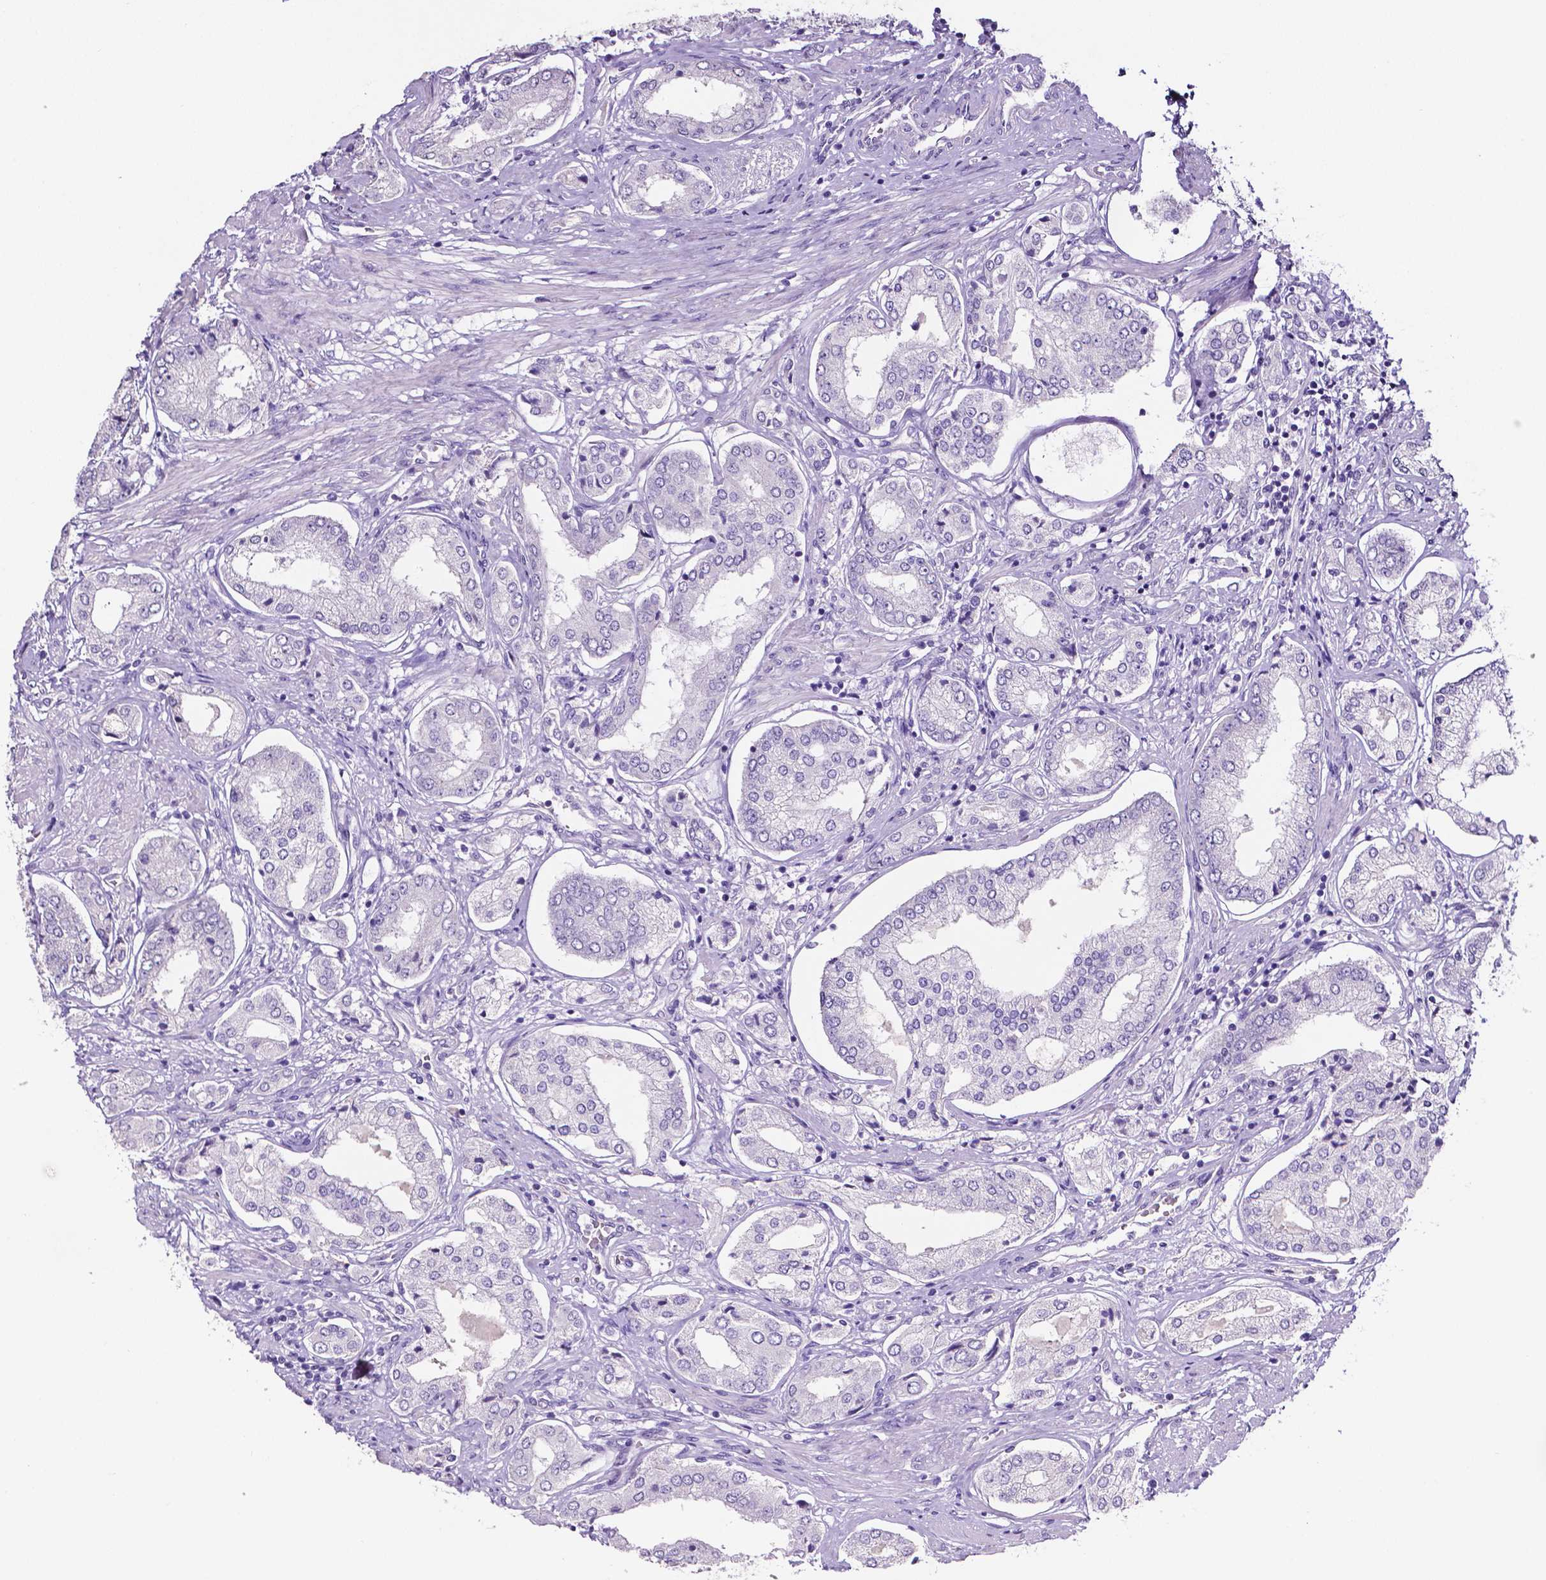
{"staining": {"intensity": "negative", "quantity": "none", "location": "none"}, "tissue": "prostate cancer", "cell_type": "Tumor cells", "image_type": "cancer", "snomed": [{"axis": "morphology", "description": "Adenocarcinoma, NOS"}, {"axis": "topography", "description": "Prostate"}], "caption": "The histopathology image shows no significant staining in tumor cells of adenocarcinoma (prostate).", "gene": "SLC22A2", "patient": {"sex": "male", "age": 63}}